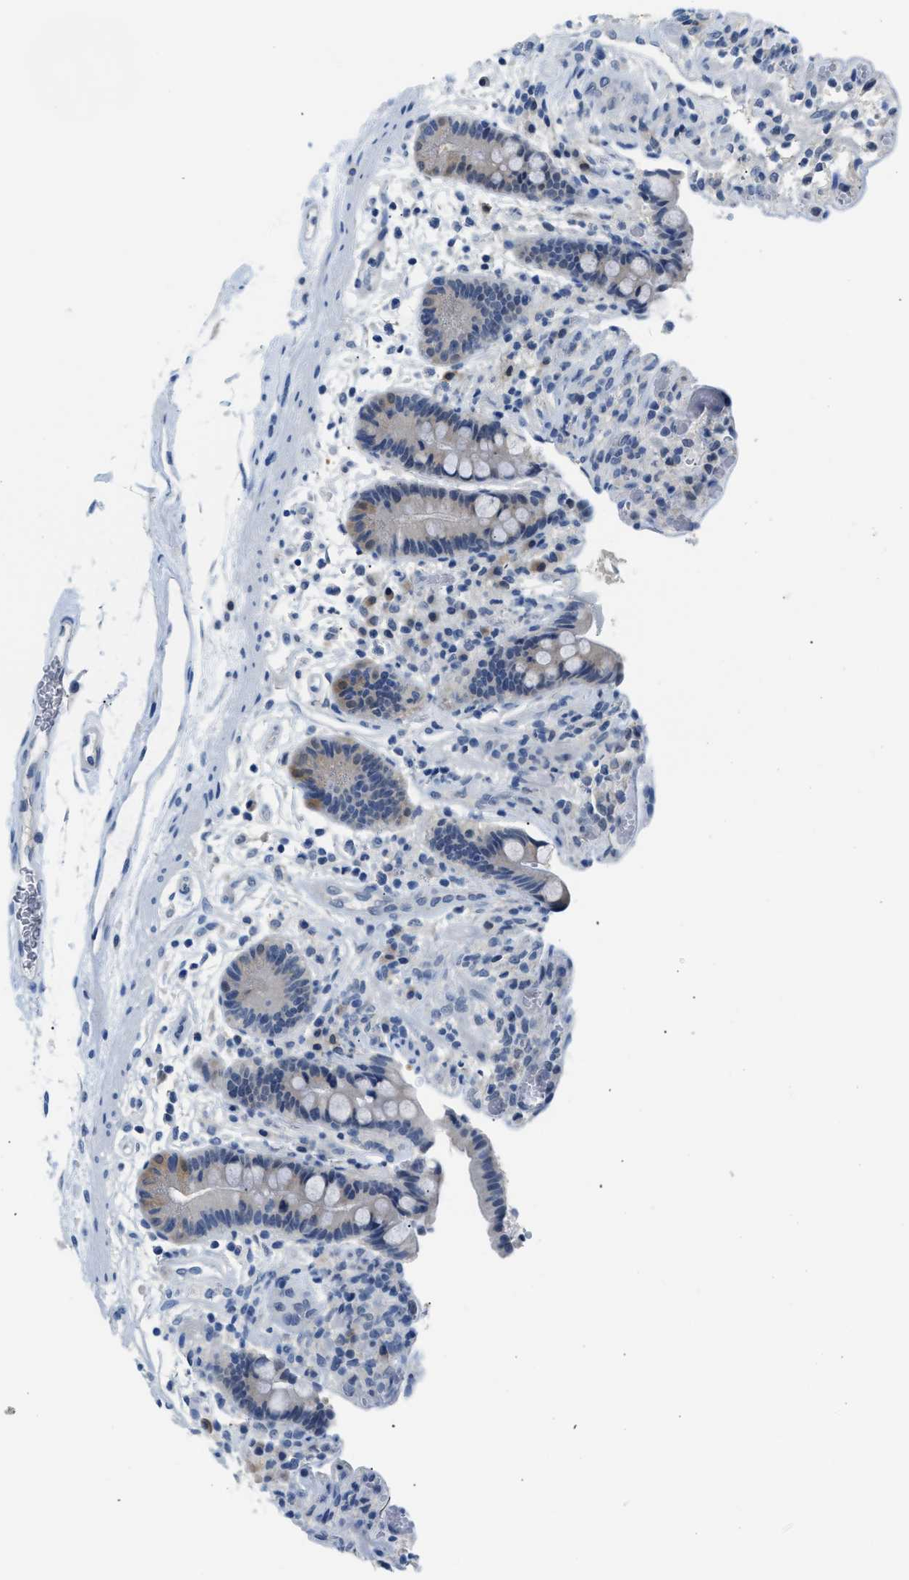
{"staining": {"intensity": "negative", "quantity": "none", "location": "none"}, "tissue": "colon", "cell_type": "Endothelial cells", "image_type": "normal", "snomed": [{"axis": "morphology", "description": "Normal tissue, NOS"}, {"axis": "topography", "description": "Colon"}], "caption": "Micrograph shows no protein expression in endothelial cells of normal colon.", "gene": "PSAT1", "patient": {"sex": "male", "age": 73}}